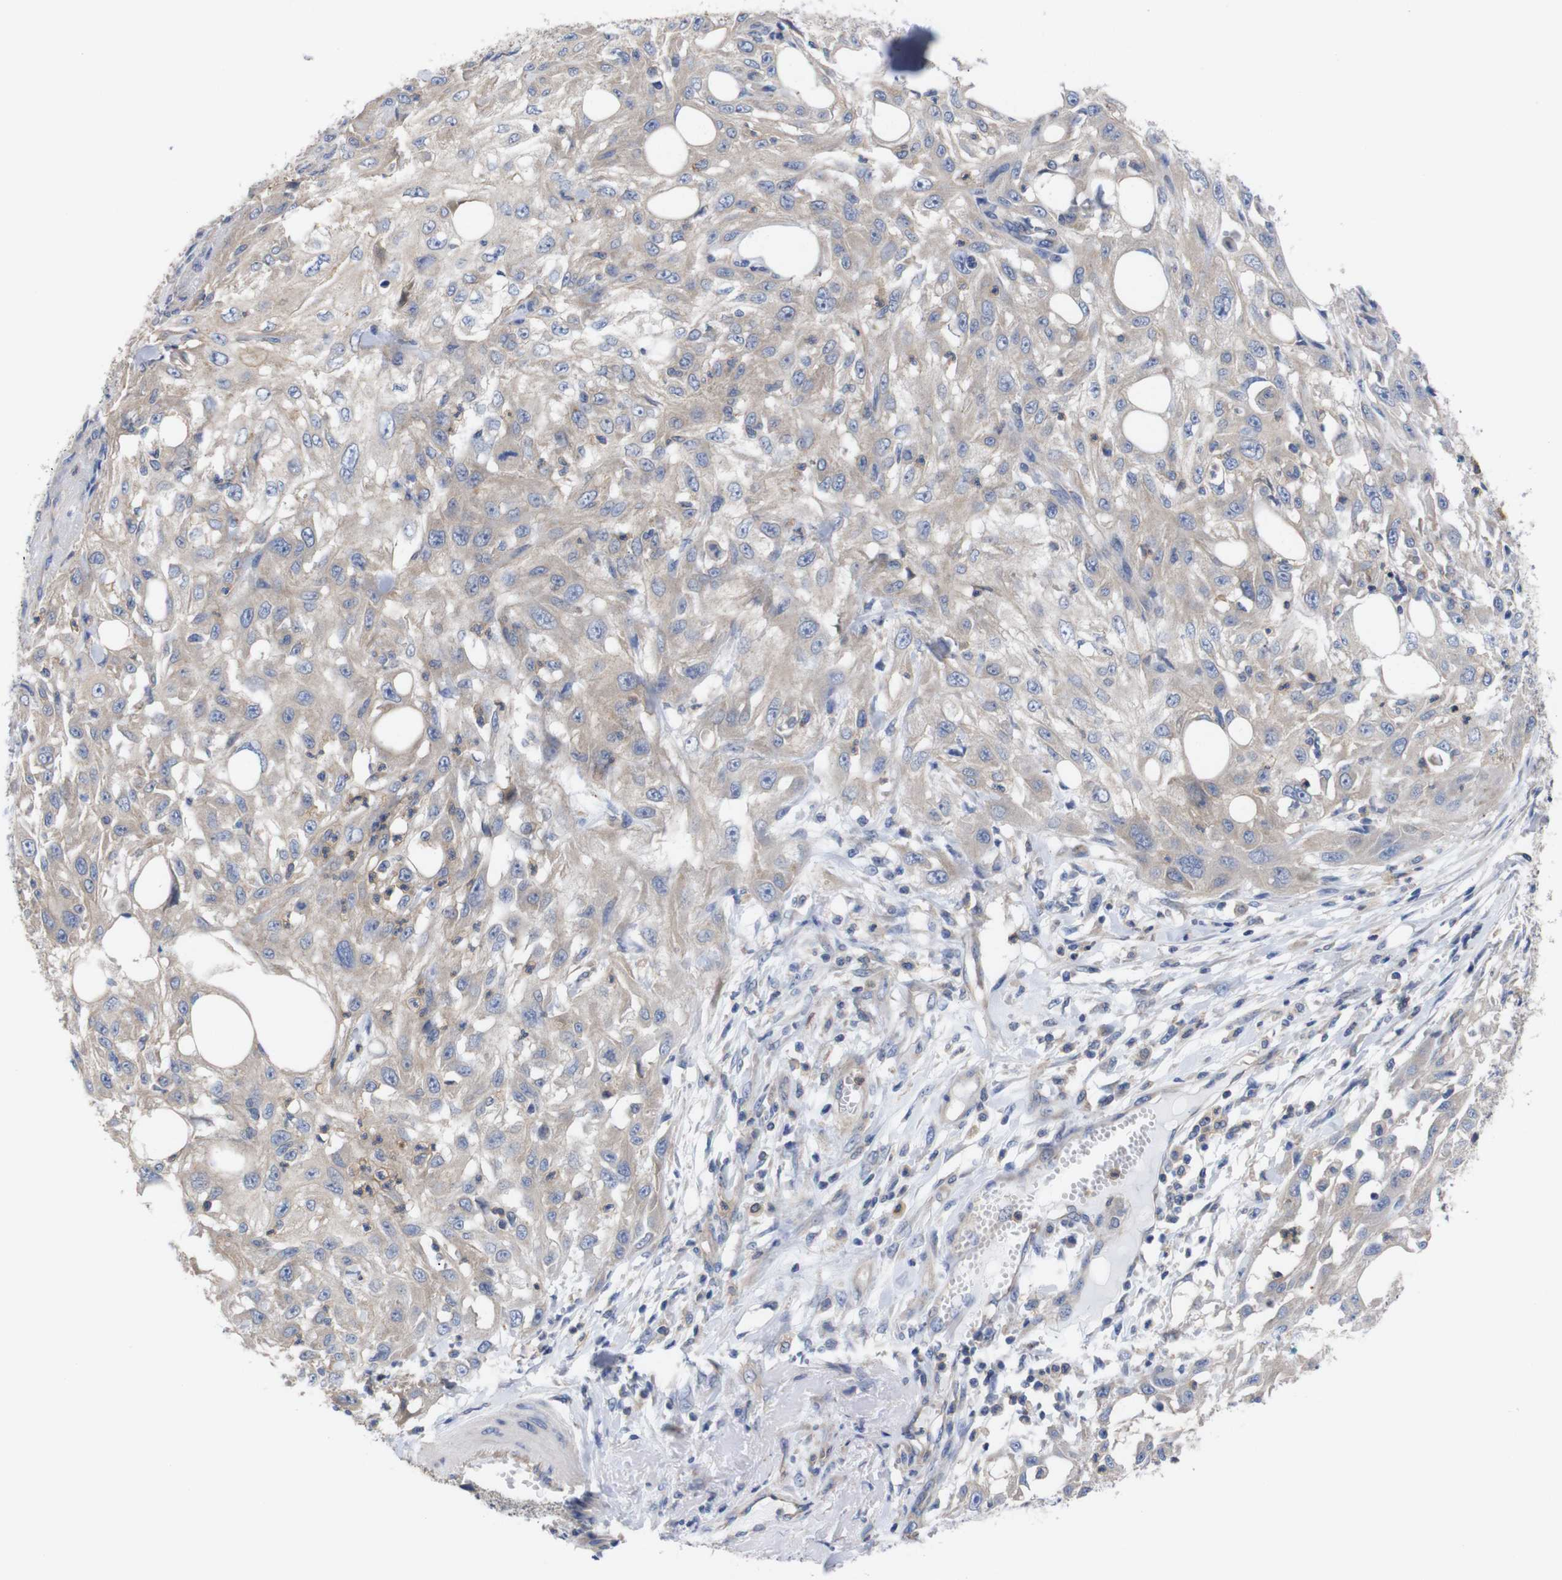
{"staining": {"intensity": "weak", "quantity": "25%-75%", "location": "cytoplasmic/membranous"}, "tissue": "skin cancer", "cell_type": "Tumor cells", "image_type": "cancer", "snomed": [{"axis": "morphology", "description": "Squamous cell carcinoma, NOS"}, {"axis": "topography", "description": "Skin"}], "caption": "A brown stain shows weak cytoplasmic/membranous positivity of a protein in skin squamous cell carcinoma tumor cells.", "gene": "USH1C", "patient": {"sex": "male", "age": 75}}